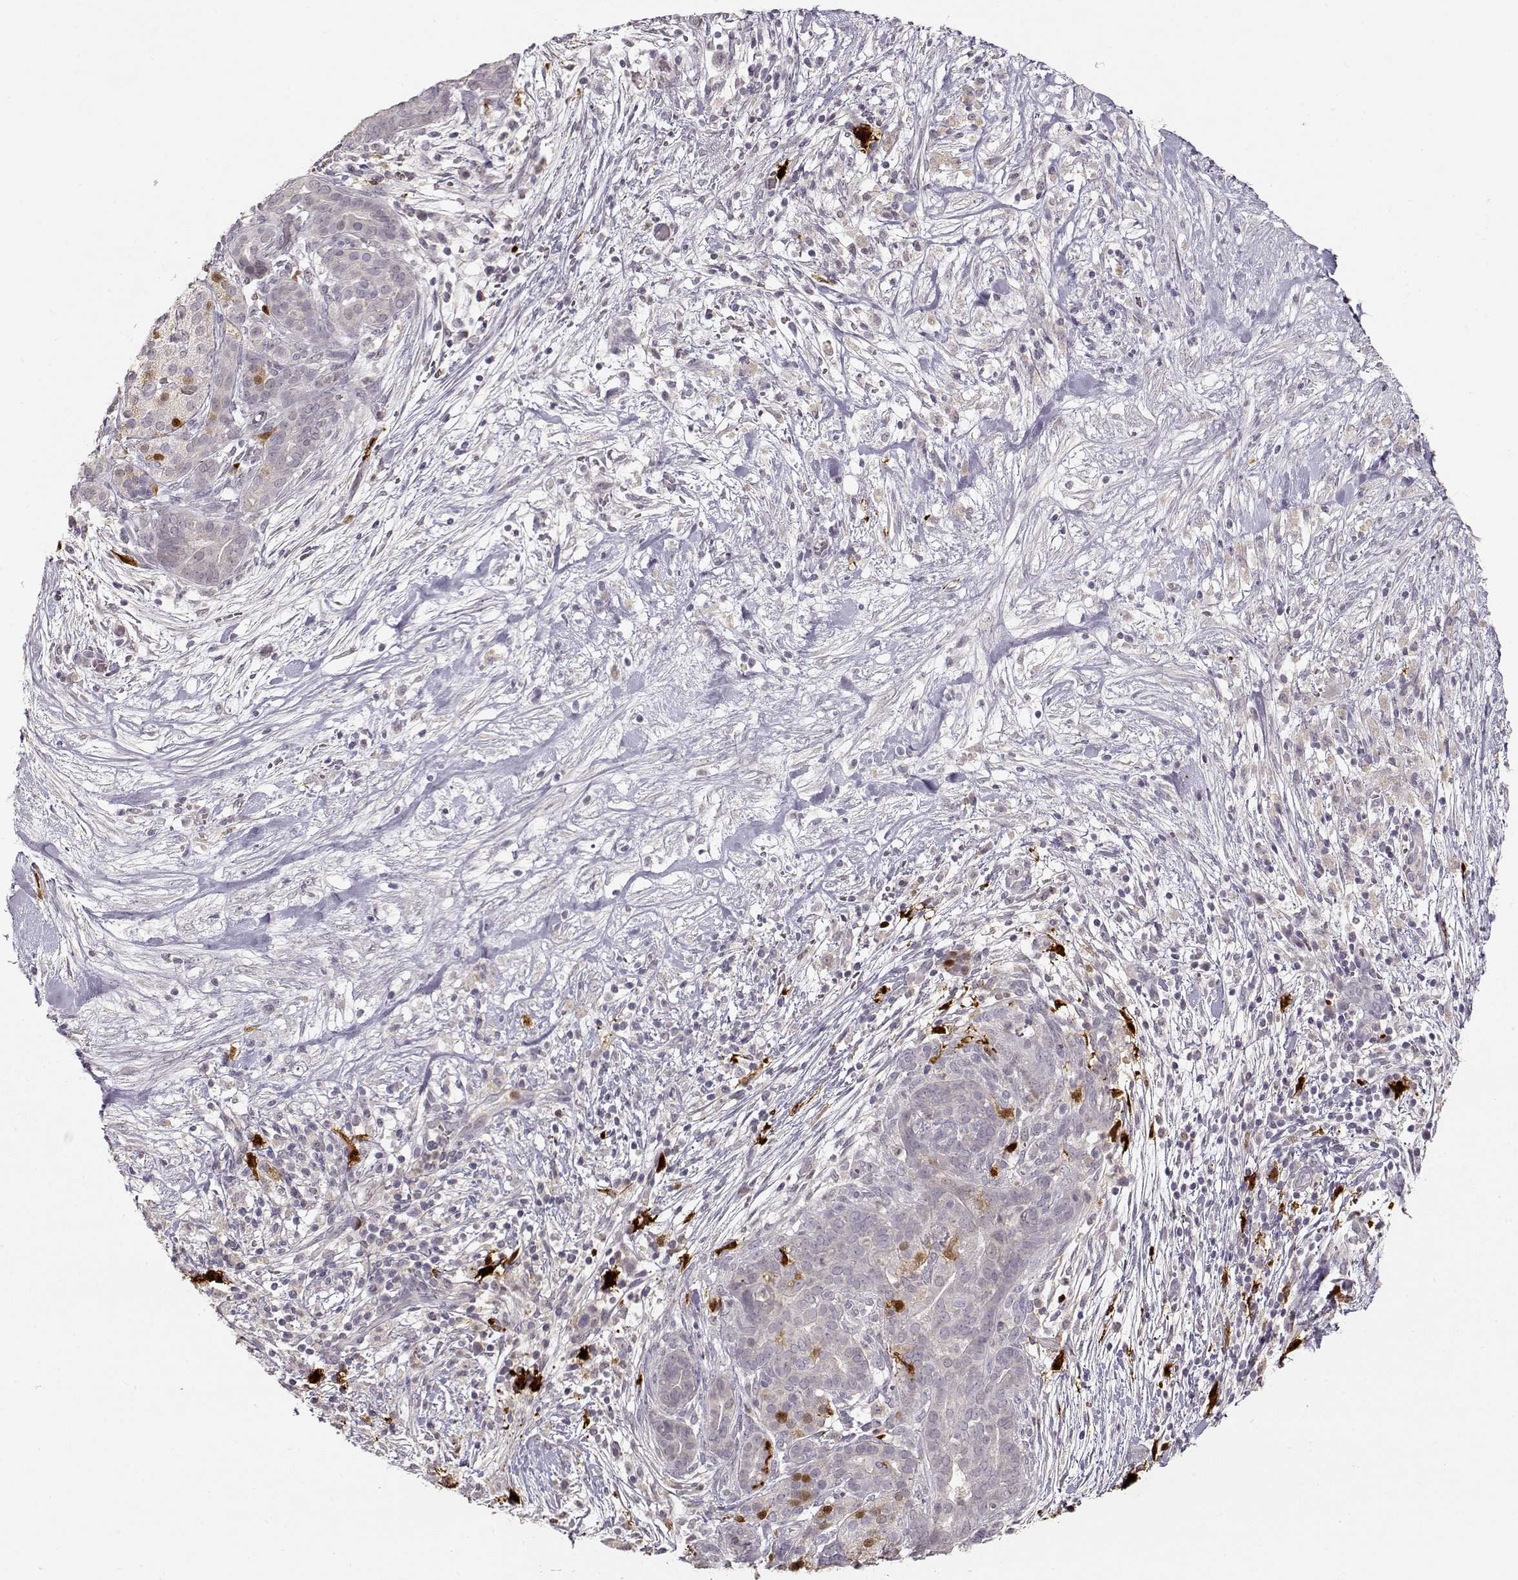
{"staining": {"intensity": "negative", "quantity": "none", "location": "none"}, "tissue": "pancreatic cancer", "cell_type": "Tumor cells", "image_type": "cancer", "snomed": [{"axis": "morphology", "description": "Adenocarcinoma, NOS"}, {"axis": "topography", "description": "Pancreas"}], "caption": "Pancreatic cancer stained for a protein using immunohistochemistry (IHC) reveals no positivity tumor cells.", "gene": "S100B", "patient": {"sex": "male", "age": 44}}